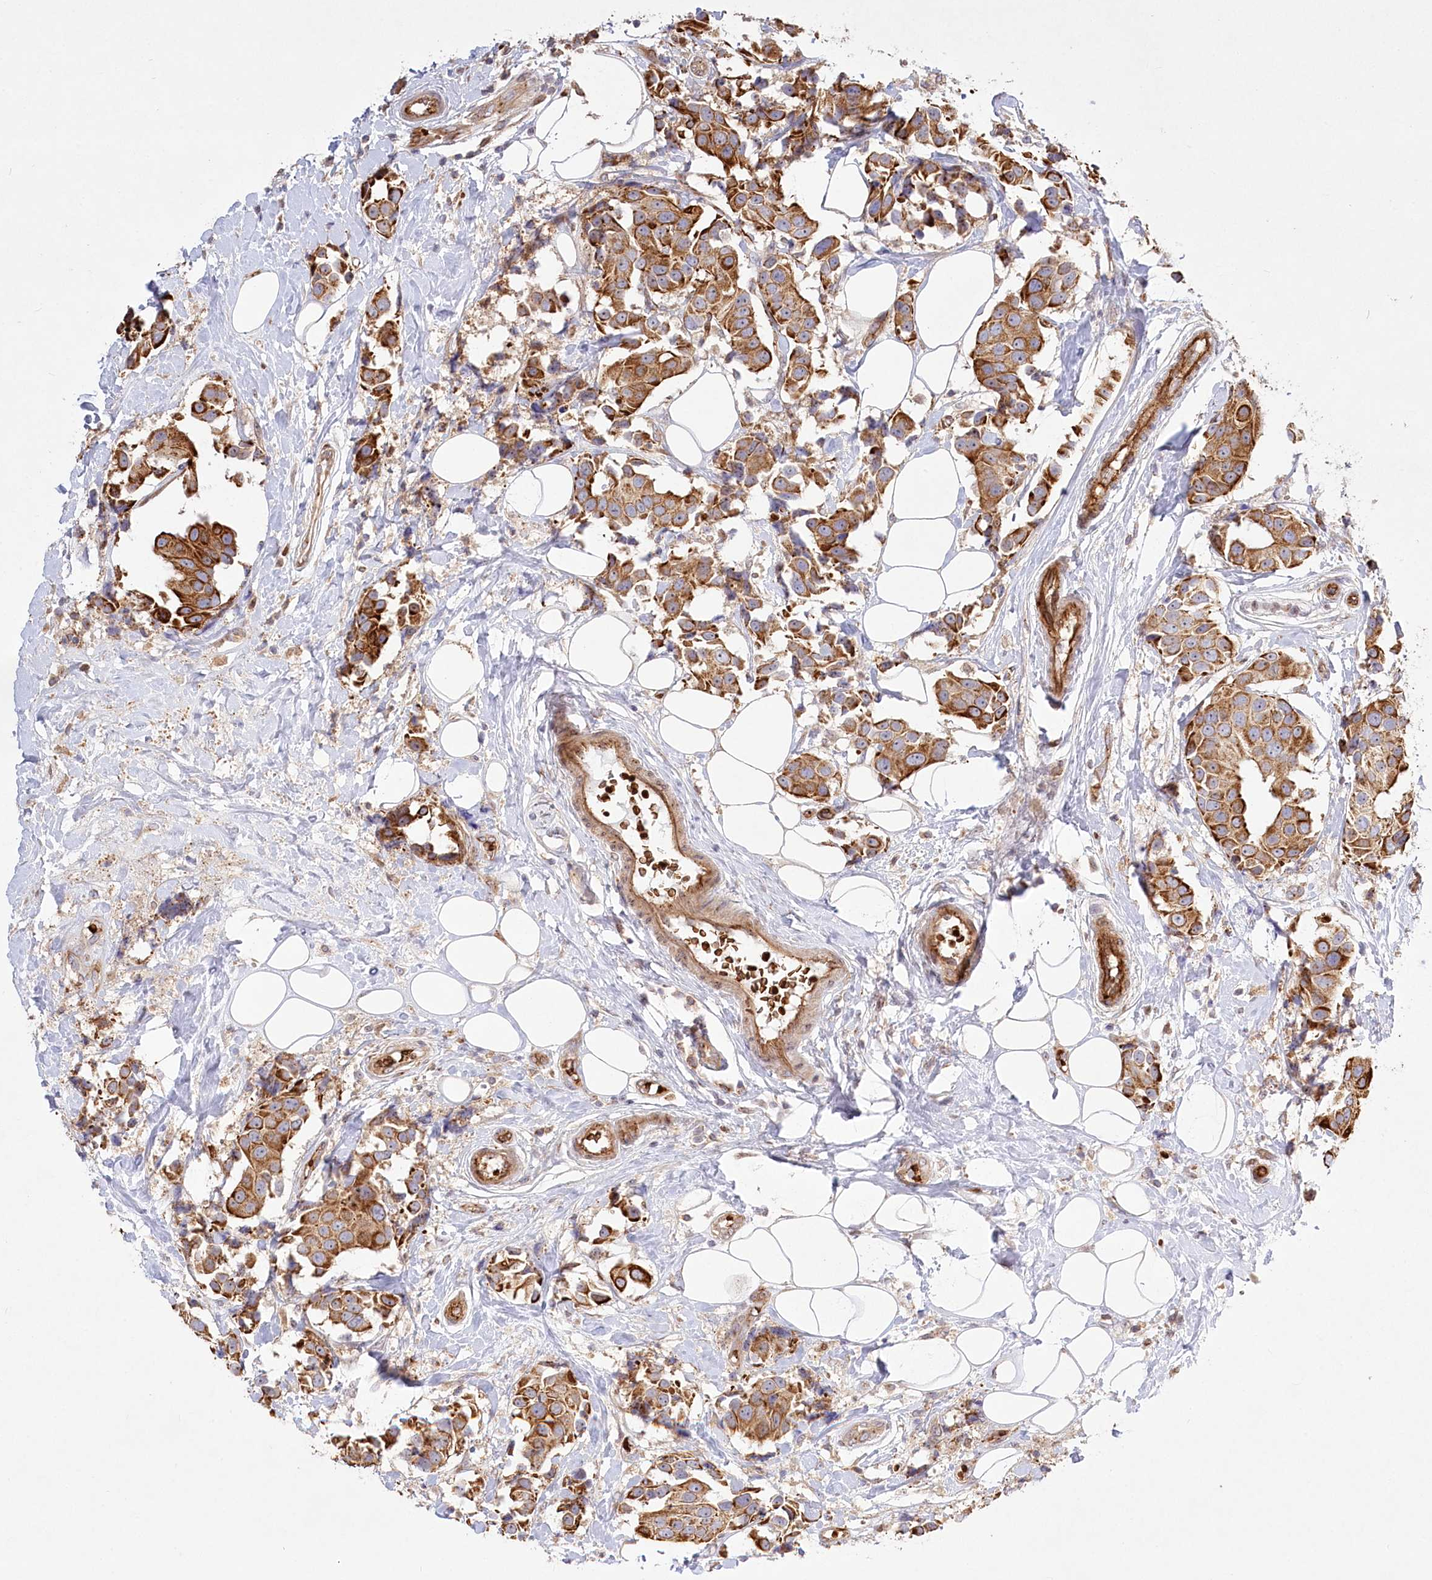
{"staining": {"intensity": "moderate", "quantity": ">75%", "location": "cytoplasmic/membranous"}, "tissue": "breast cancer", "cell_type": "Tumor cells", "image_type": "cancer", "snomed": [{"axis": "morphology", "description": "Normal tissue, NOS"}, {"axis": "morphology", "description": "Duct carcinoma"}, {"axis": "topography", "description": "Breast"}], "caption": "Immunohistochemical staining of human breast cancer displays medium levels of moderate cytoplasmic/membranous positivity in about >75% of tumor cells.", "gene": "COMMD3", "patient": {"sex": "female", "age": 39}}